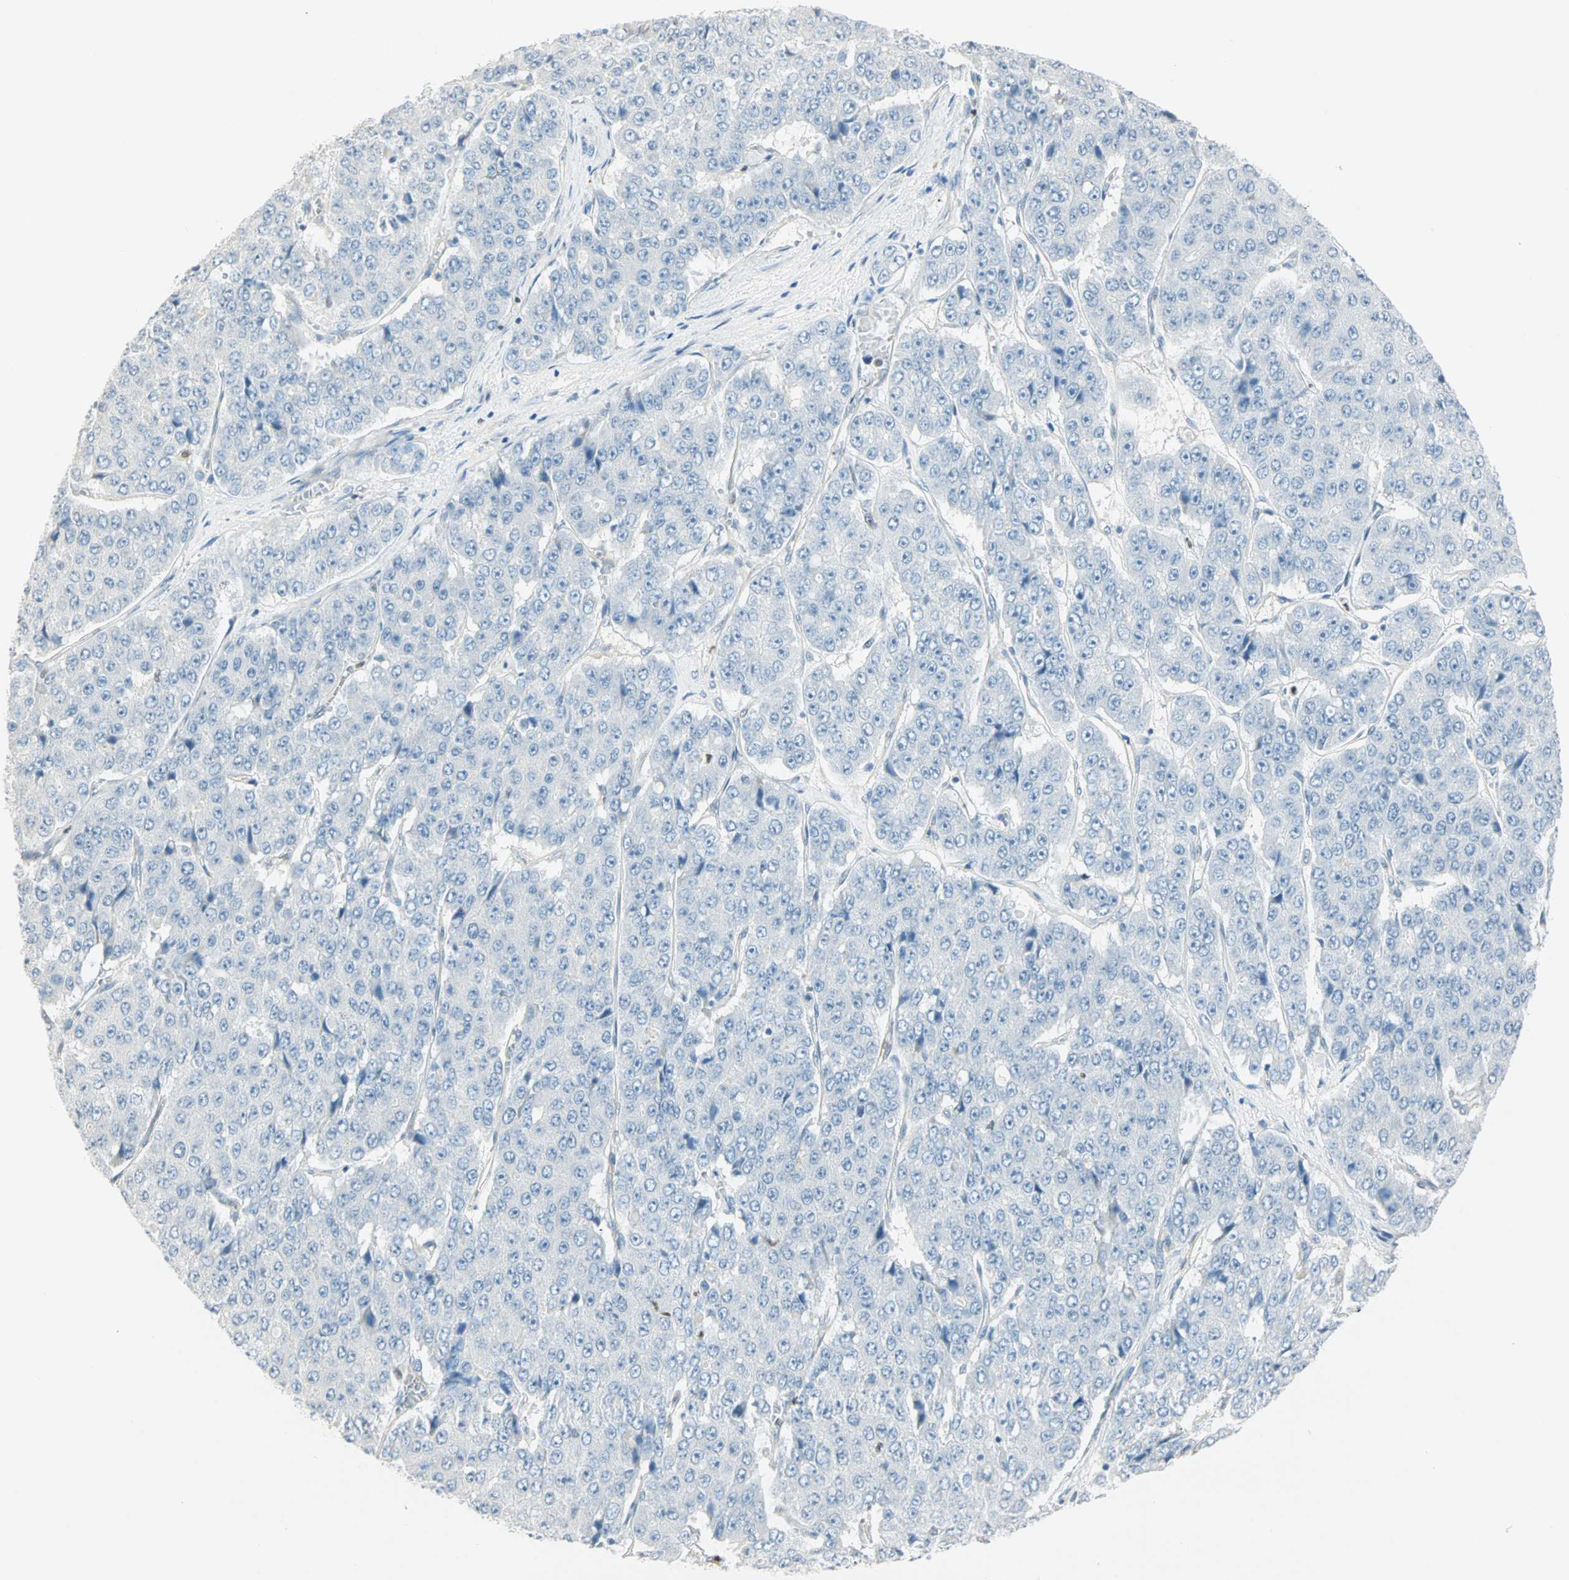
{"staining": {"intensity": "negative", "quantity": "none", "location": "none"}, "tissue": "pancreatic cancer", "cell_type": "Tumor cells", "image_type": "cancer", "snomed": [{"axis": "morphology", "description": "Adenocarcinoma, NOS"}, {"axis": "topography", "description": "Pancreas"}], "caption": "There is no significant staining in tumor cells of pancreatic adenocarcinoma.", "gene": "MLLT10", "patient": {"sex": "male", "age": 50}}